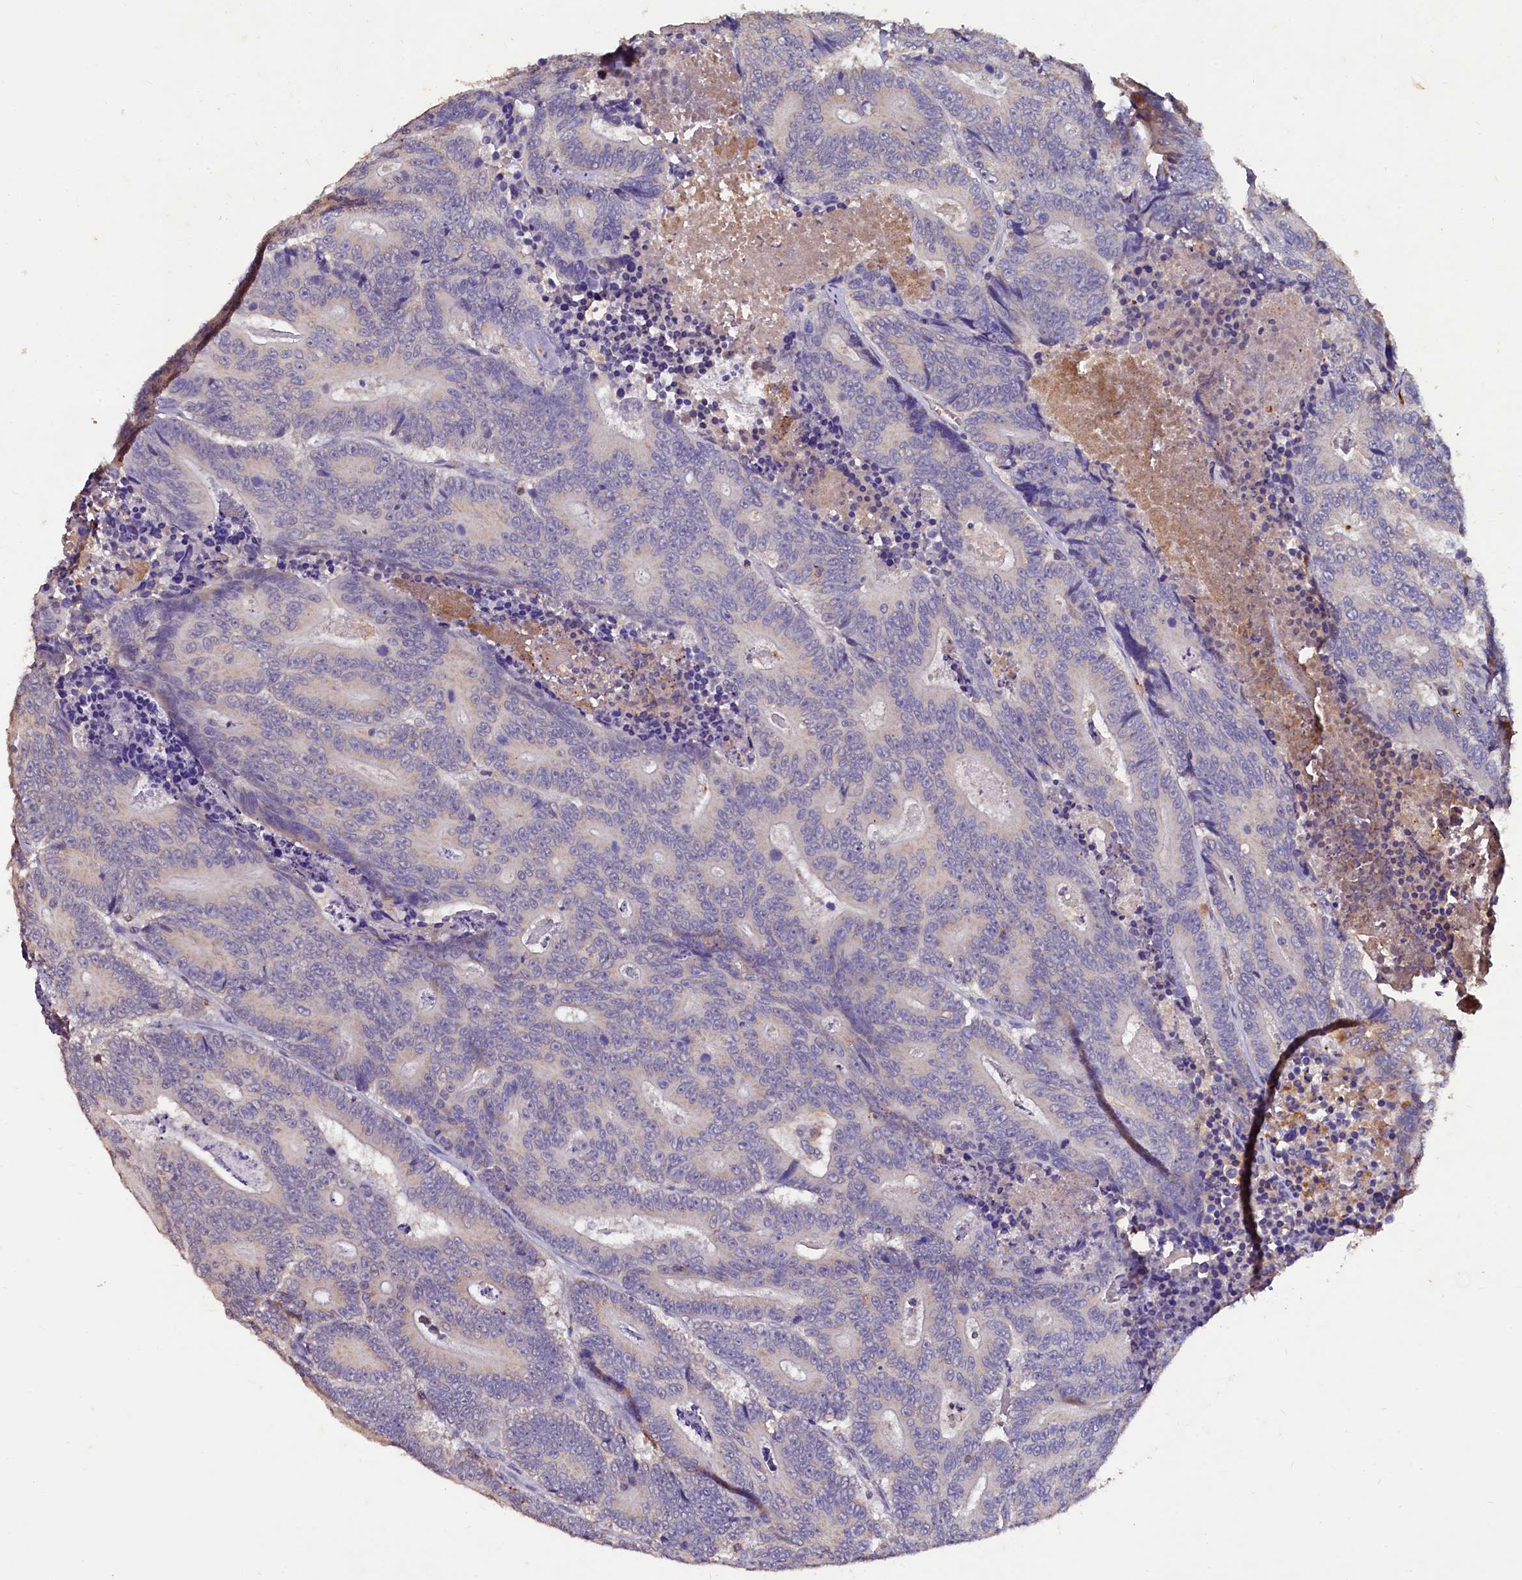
{"staining": {"intensity": "negative", "quantity": "none", "location": "none"}, "tissue": "colorectal cancer", "cell_type": "Tumor cells", "image_type": "cancer", "snomed": [{"axis": "morphology", "description": "Adenocarcinoma, NOS"}, {"axis": "topography", "description": "Colon"}], "caption": "Micrograph shows no protein staining in tumor cells of colorectal cancer (adenocarcinoma) tissue.", "gene": "CSTPP1", "patient": {"sex": "male", "age": 83}}